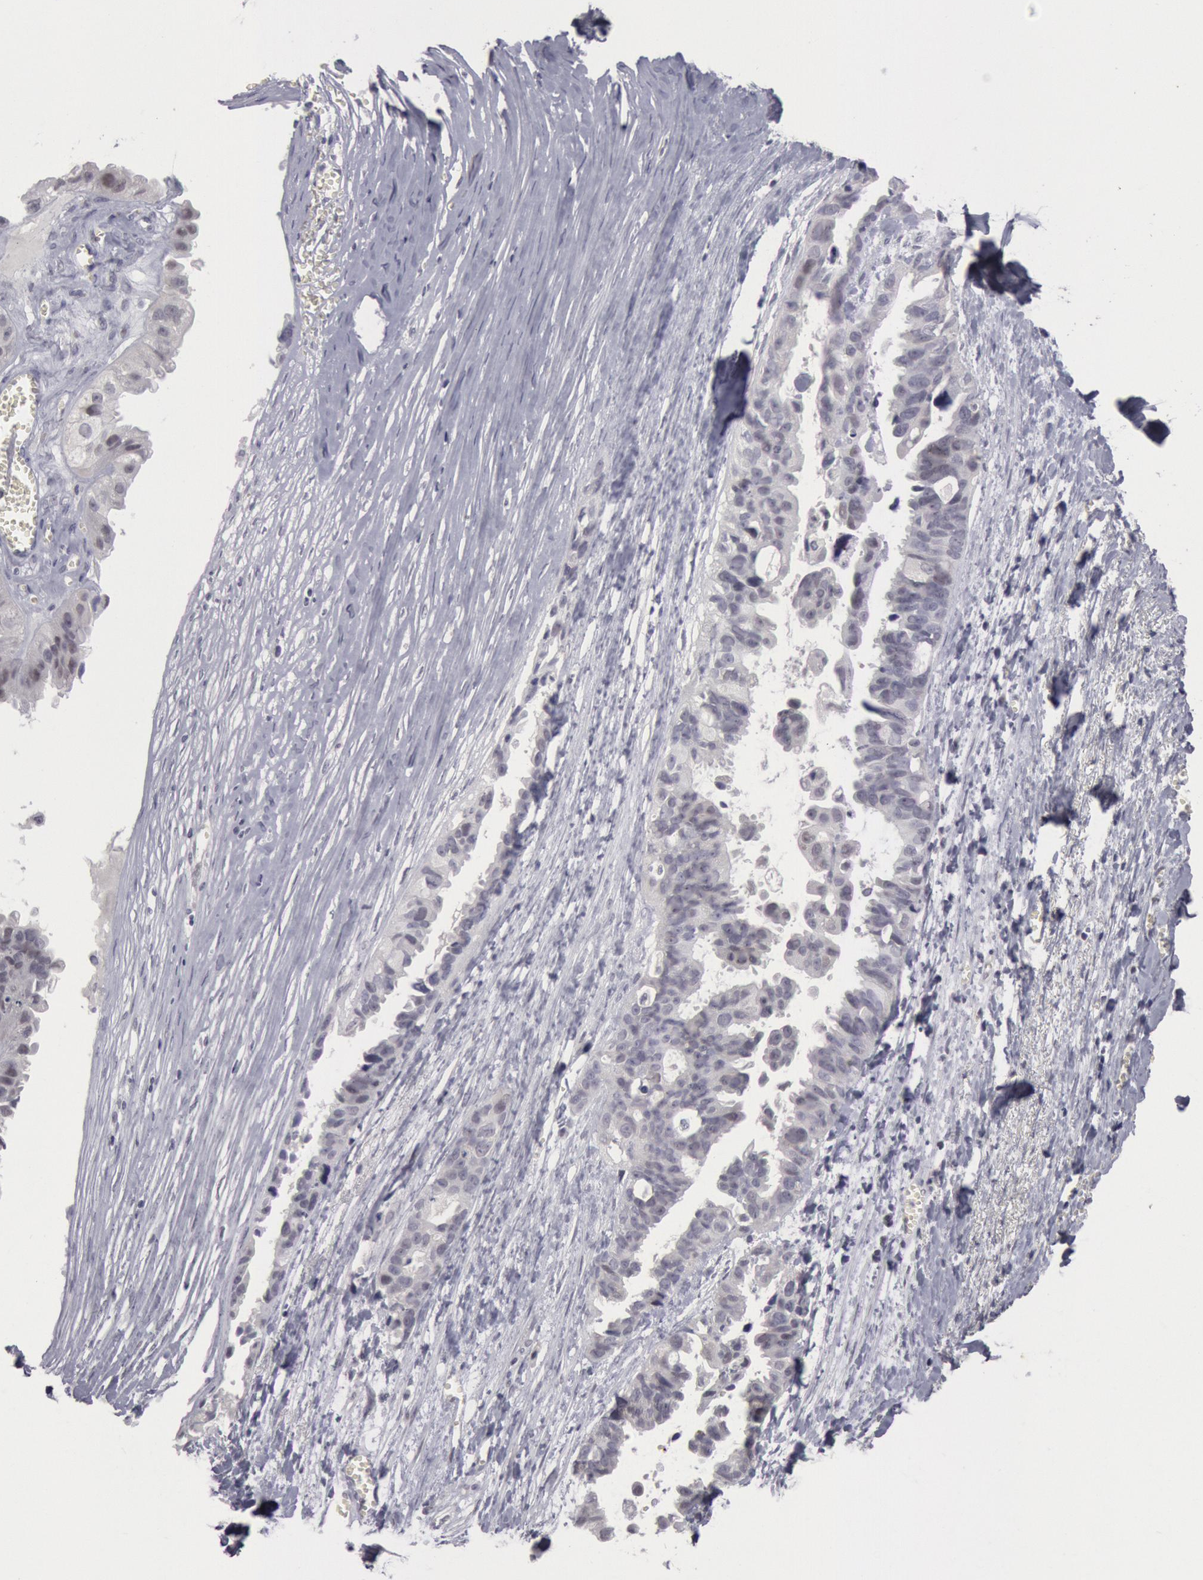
{"staining": {"intensity": "negative", "quantity": "none", "location": "none"}, "tissue": "ovarian cancer", "cell_type": "Tumor cells", "image_type": "cancer", "snomed": [{"axis": "morphology", "description": "Carcinoma, endometroid"}, {"axis": "topography", "description": "Ovary"}], "caption": "Immunohistochemistry histopathology image of neoplastic tissue: human ovarian endometroid carcinoma stained with DAB (3,3'-diaminobenzidine) displays no significant protein expression in tumor cells.", "gene": "JOSD1", "patient": {"sex": "female", "age": 85}}